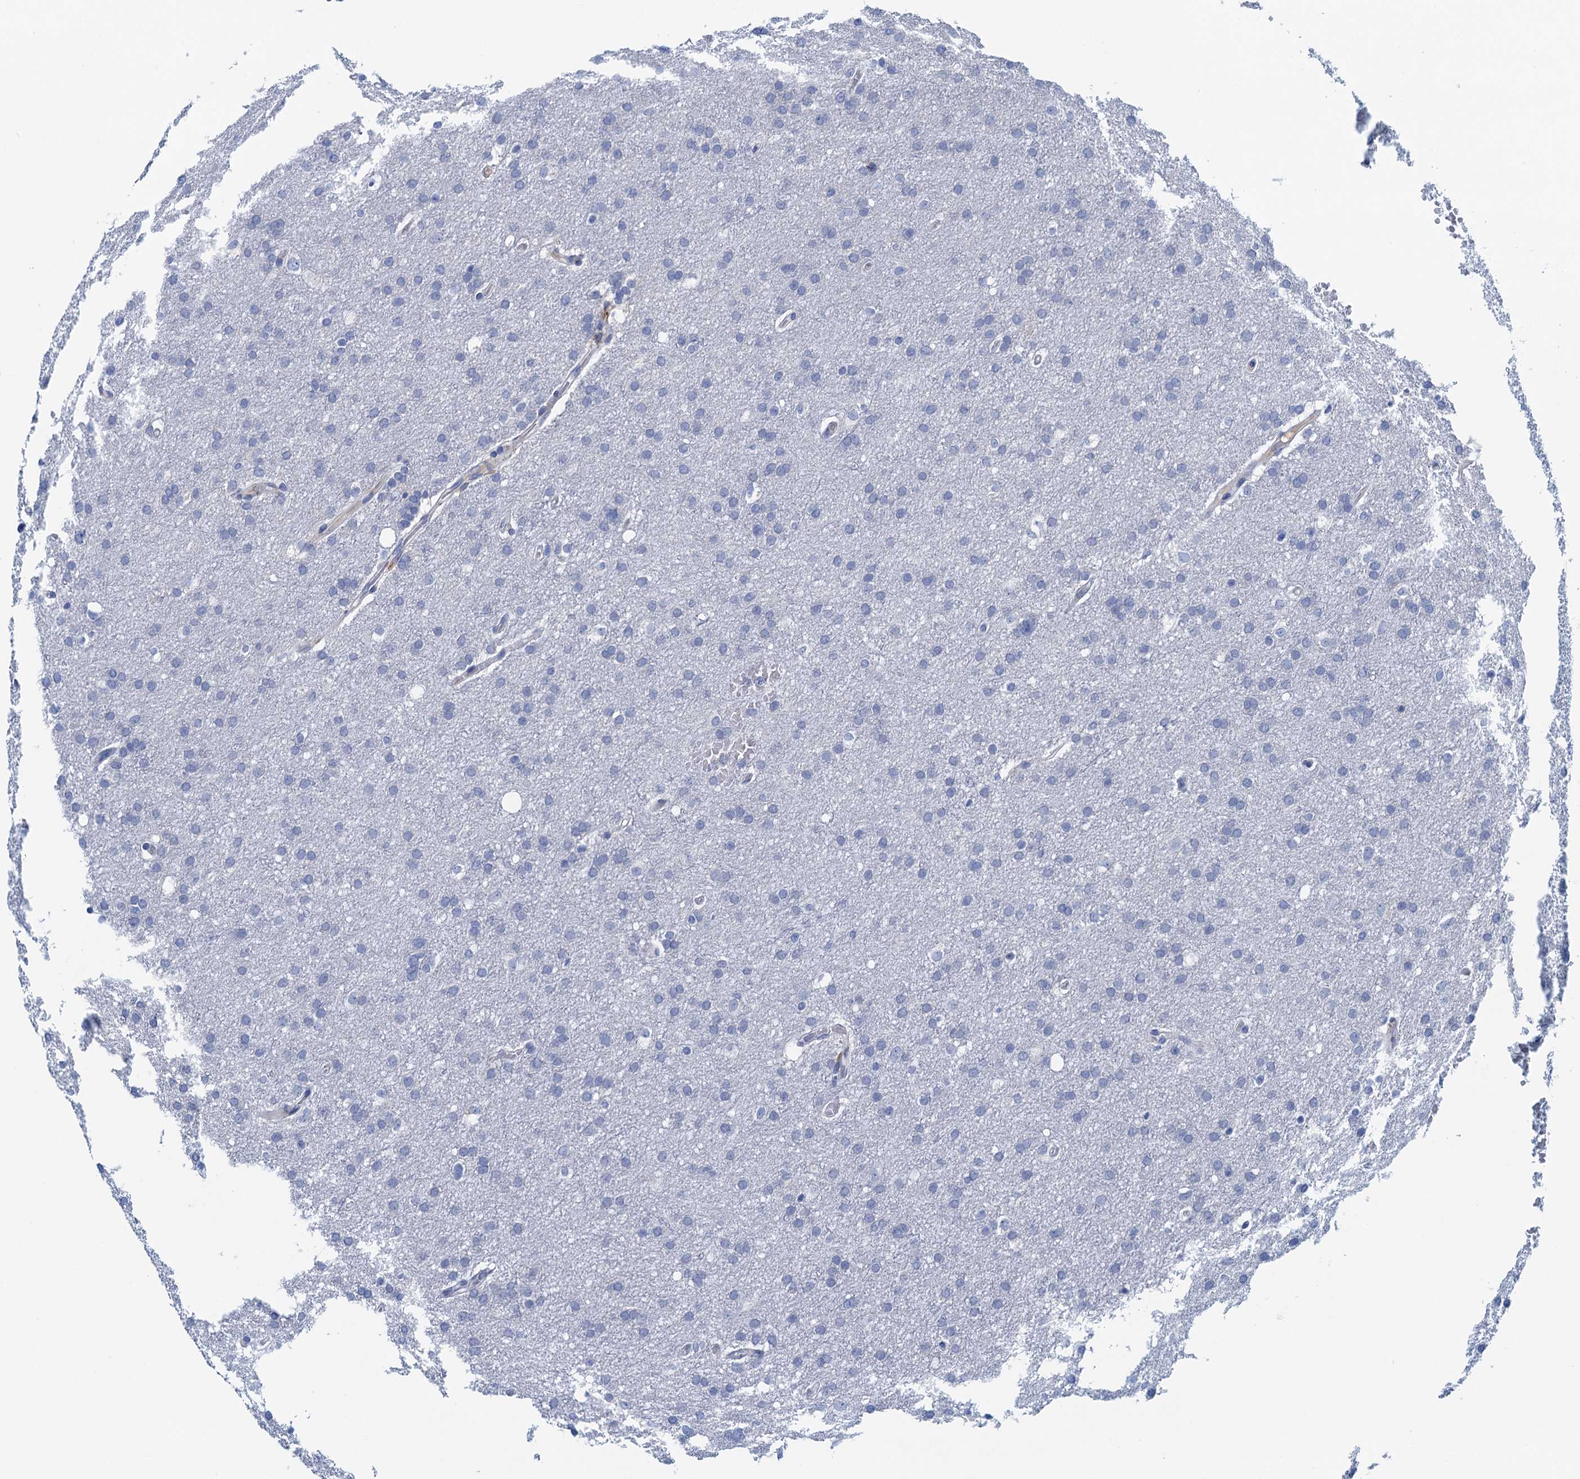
{"staining": {"intensity": "negative", "quantity": "none", "location": "none"}, "tissue": "glioma", "cell_type": "Tumor cells", "image_type": "cancer", "snomed": [{"axis": "morphology", "description": "Glioma, malignant, High grade"}, {"axis": "topography", "description": "Cerebral cortex"}], "caption": "Malignant high-grade glioma was stained to show a protein in brown. There is no significant positivity in tumor cells.", "gene": "C10orf88", "patient": {"sex": "female", "age": 36}}